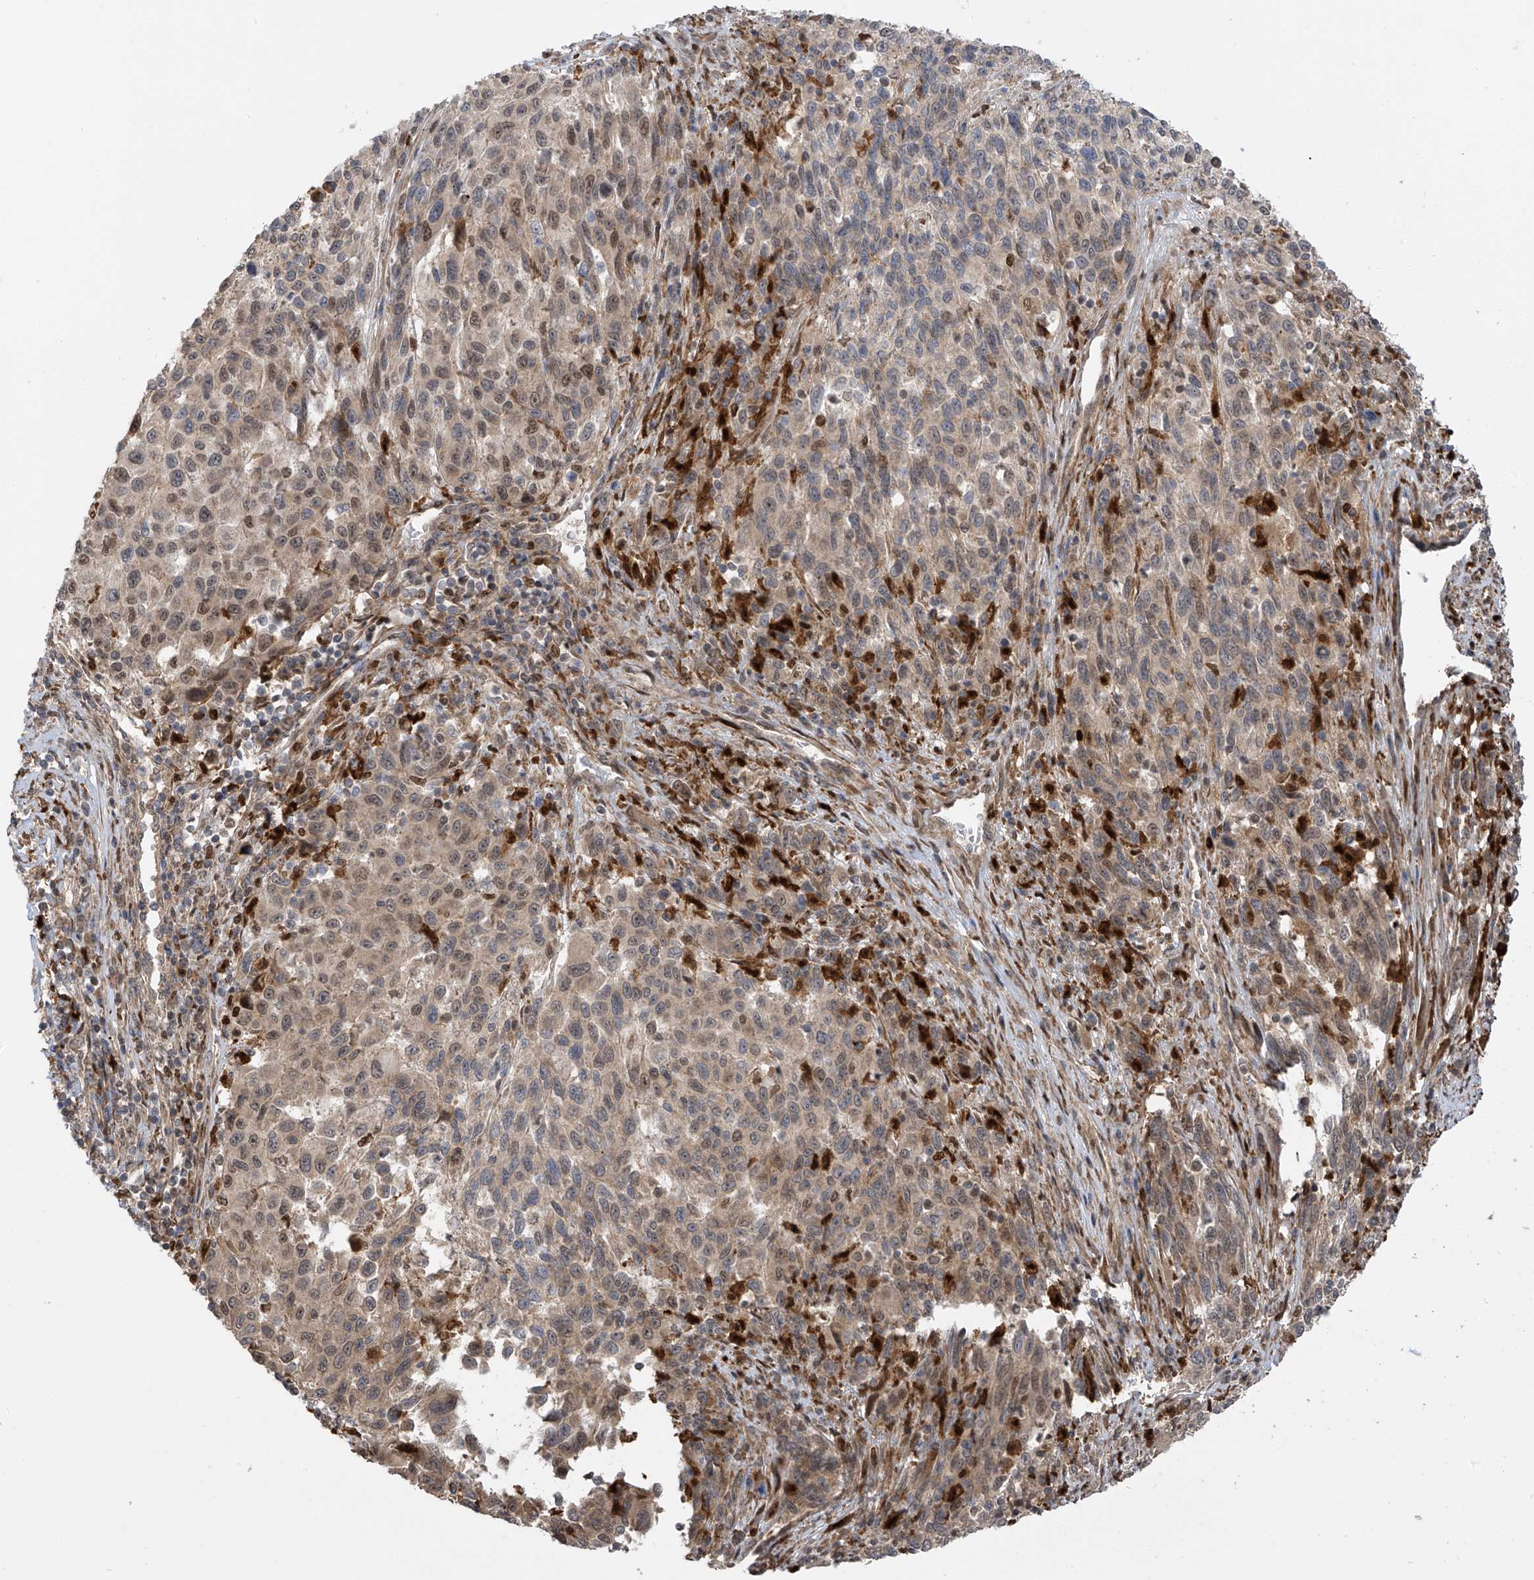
{"staining": {"intensity": "weak", "quantity": "<25%", "location": "cytoplasmic/membranous,nuclear"}, "tissue": "melanoma", "cell_type": "Tumor cells", "image_type": "cancer", "snomed": [{"axis": "morphology", "description": "Malignant melanoma, Metastatic site"}, {"axis": "topography", "description": "Lymph node"}], "caption": "Immunohistochemistry histopathology image of human malignant melanoma (metastatic site) stained for a protein (brown), which shows no positivity in tumor cells. (IHC, brightfield microscopy, high magnification).", "gene": "ATAD2B", "patient": {"sex": "male", "age": 61}}